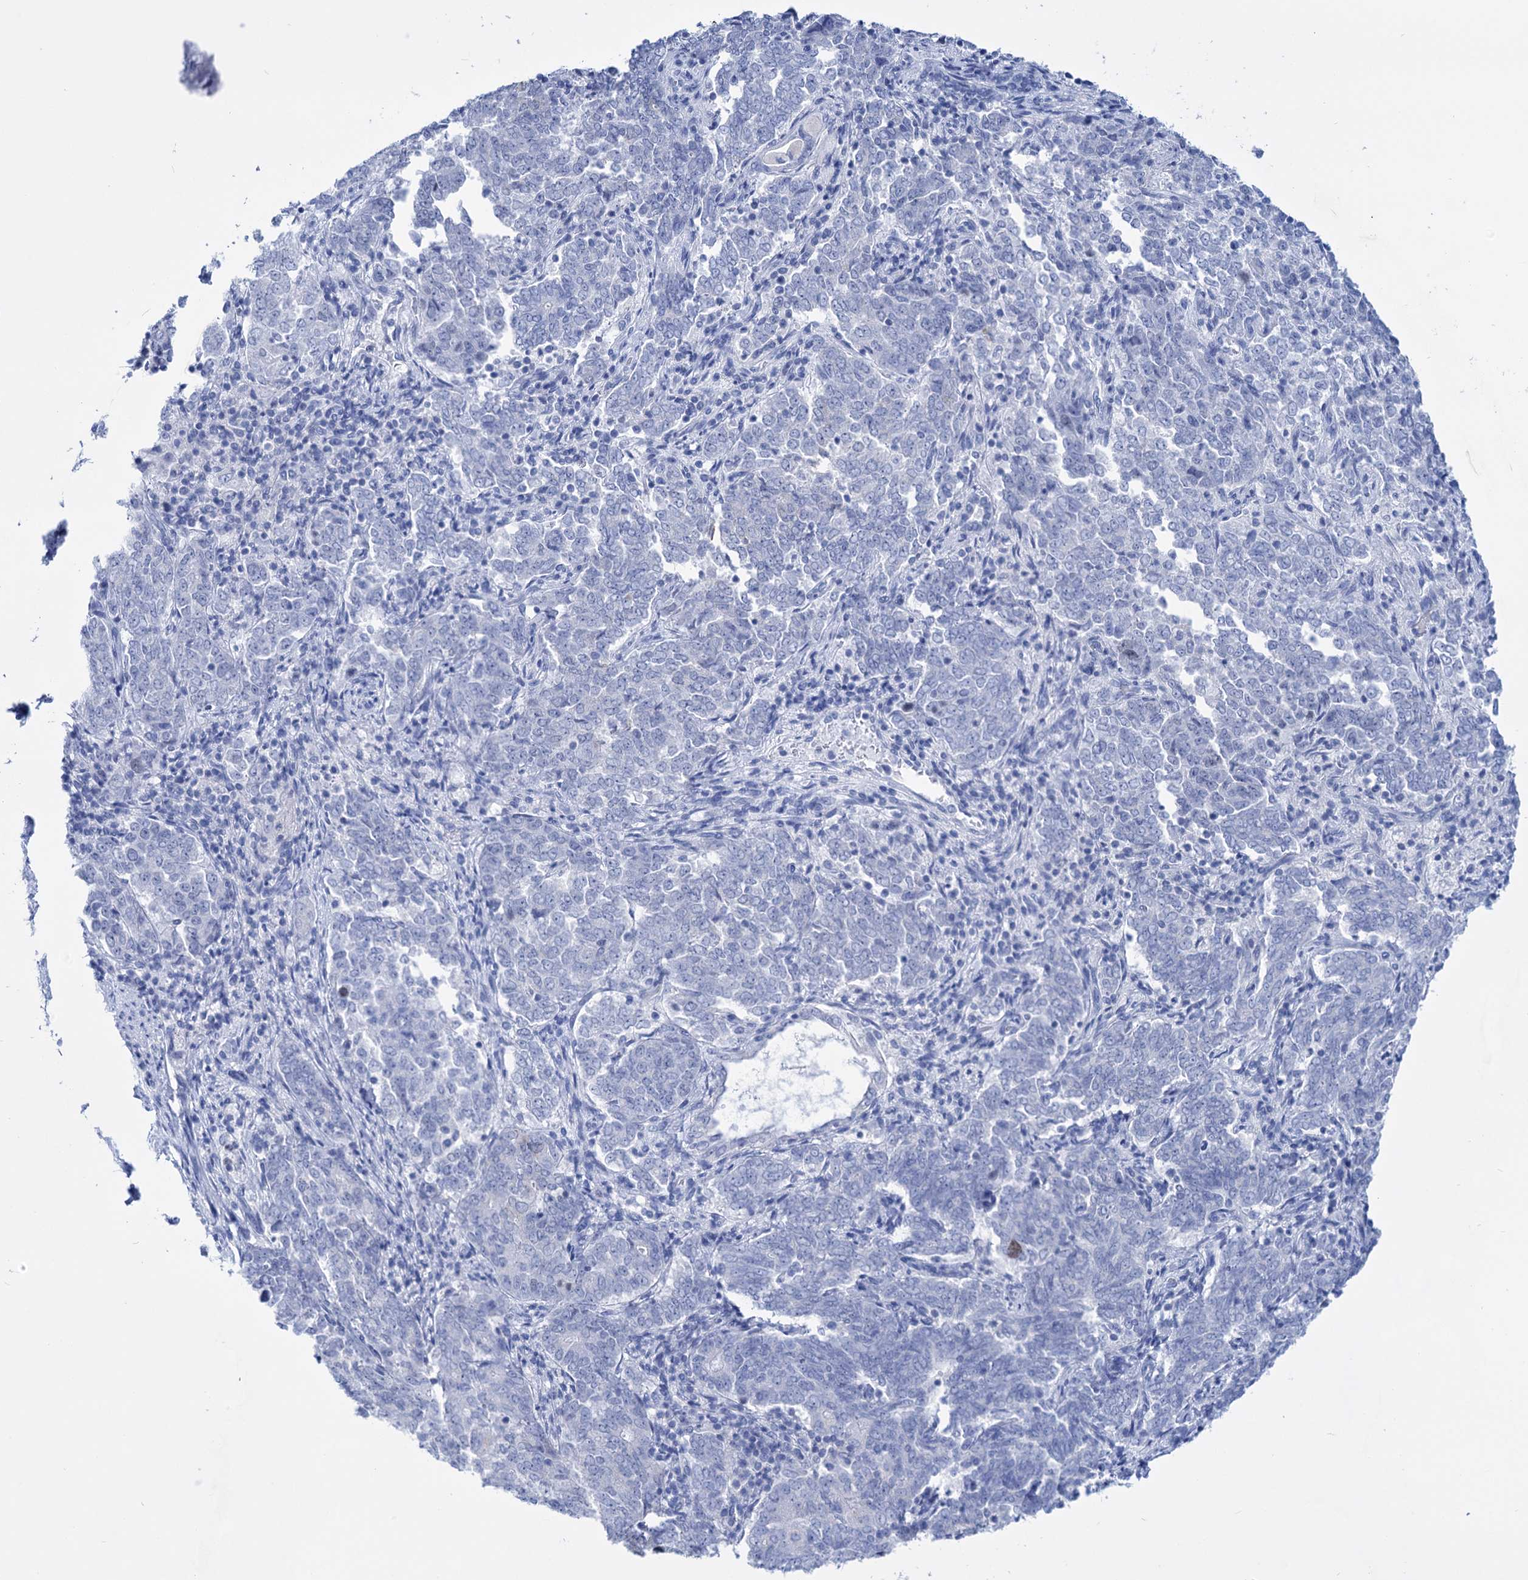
{"staining": {"intensity": "negative", "quantity": "none", "location": "none"}, "tissue": "endometrial cancer", "cell_type": "Tumor cells", "image_type": "cancer", "snomed": [{"axis": "morphology", "description": "Adenocarcinoma, NOS"}, {"axis": "topography", "description": "Endometrium"}], "caption": "Immunohistochemistry of endometrial cancer displays no expression in tumor cells.", "gene": "FBXW12", "patient": {"sex": "female", "age": 80}}